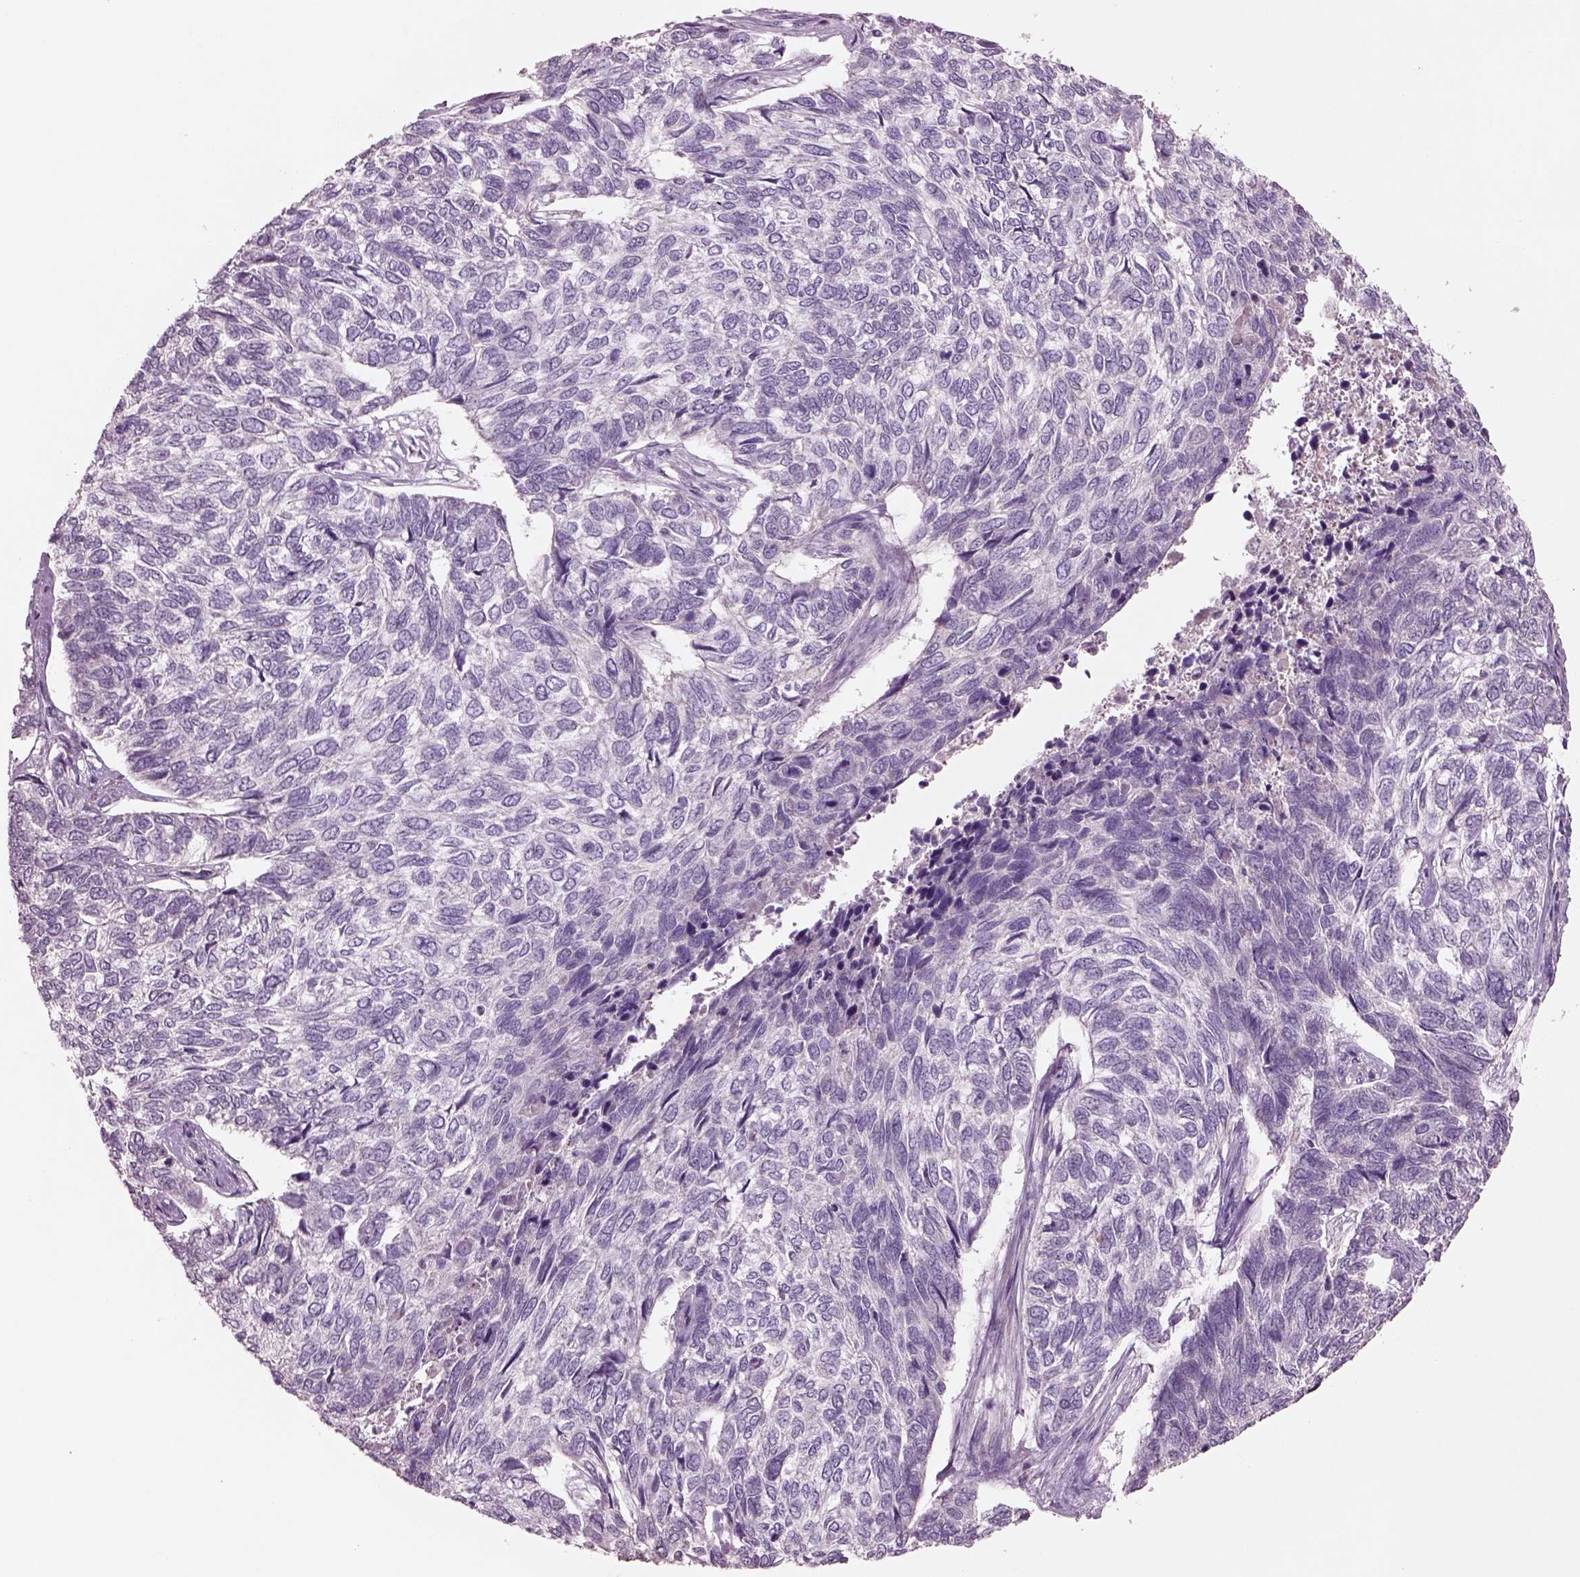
{"staining": {"intensity": "negative", "quantity": "none", "location": "none"}, "tissue": "skin cancer", "cell_type": "Tumor cells", "image_type": "cancer", "snomed": [{"axis": "morphology", "description": "Basal cell carcinoma"}, {"axis": "topography", "description": "Skin"}], "caption": "An immunohistochemistry image of skin cancer is shown. There is no staining in tumor cells of skin cancer.", "gene": "DUOXA2", "patient": {"sex": "female", "age": 65}}